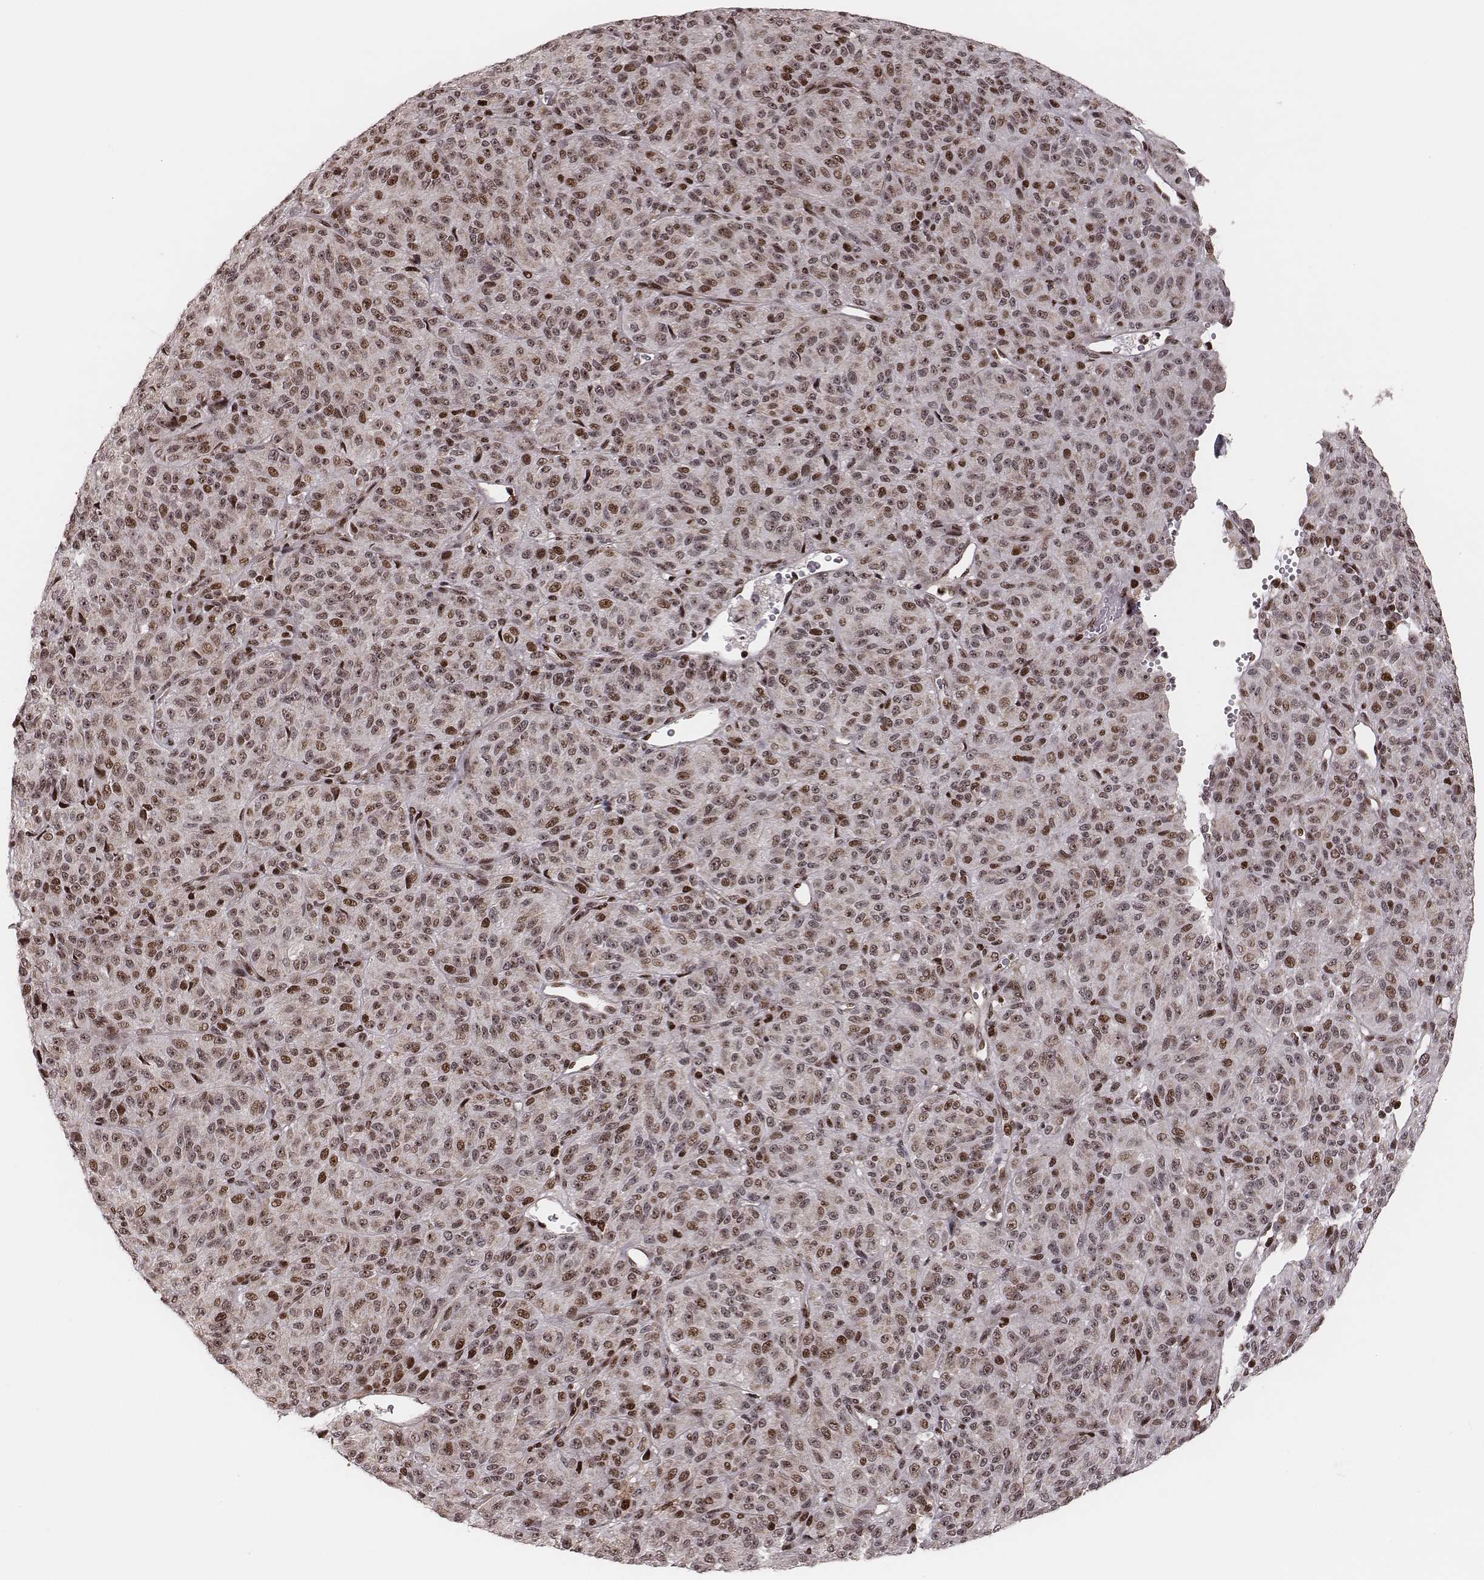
{"staining": {"intensity": "moderate", "quantity": "25%-75%", "location": "nuclear"}, "tissue": "melanoma", "cell_type": "Tumor cells", "image_type": "cancer", "snomed": [{"axis": "morphology", "description": "Malignant melanoma, Metastatic site"}, {"axis": "topography", "description": "Brain"}], "caption": "Immunohistochemical staining of human malignant melanoma (metastatic site) shows medium levels of moderate nuclear protein positivity in about 25%-75% of tumor cells. Nuclei are stained in blue.", "gene": "VRK3", "patient": {"sex": "female", "age": 56}}